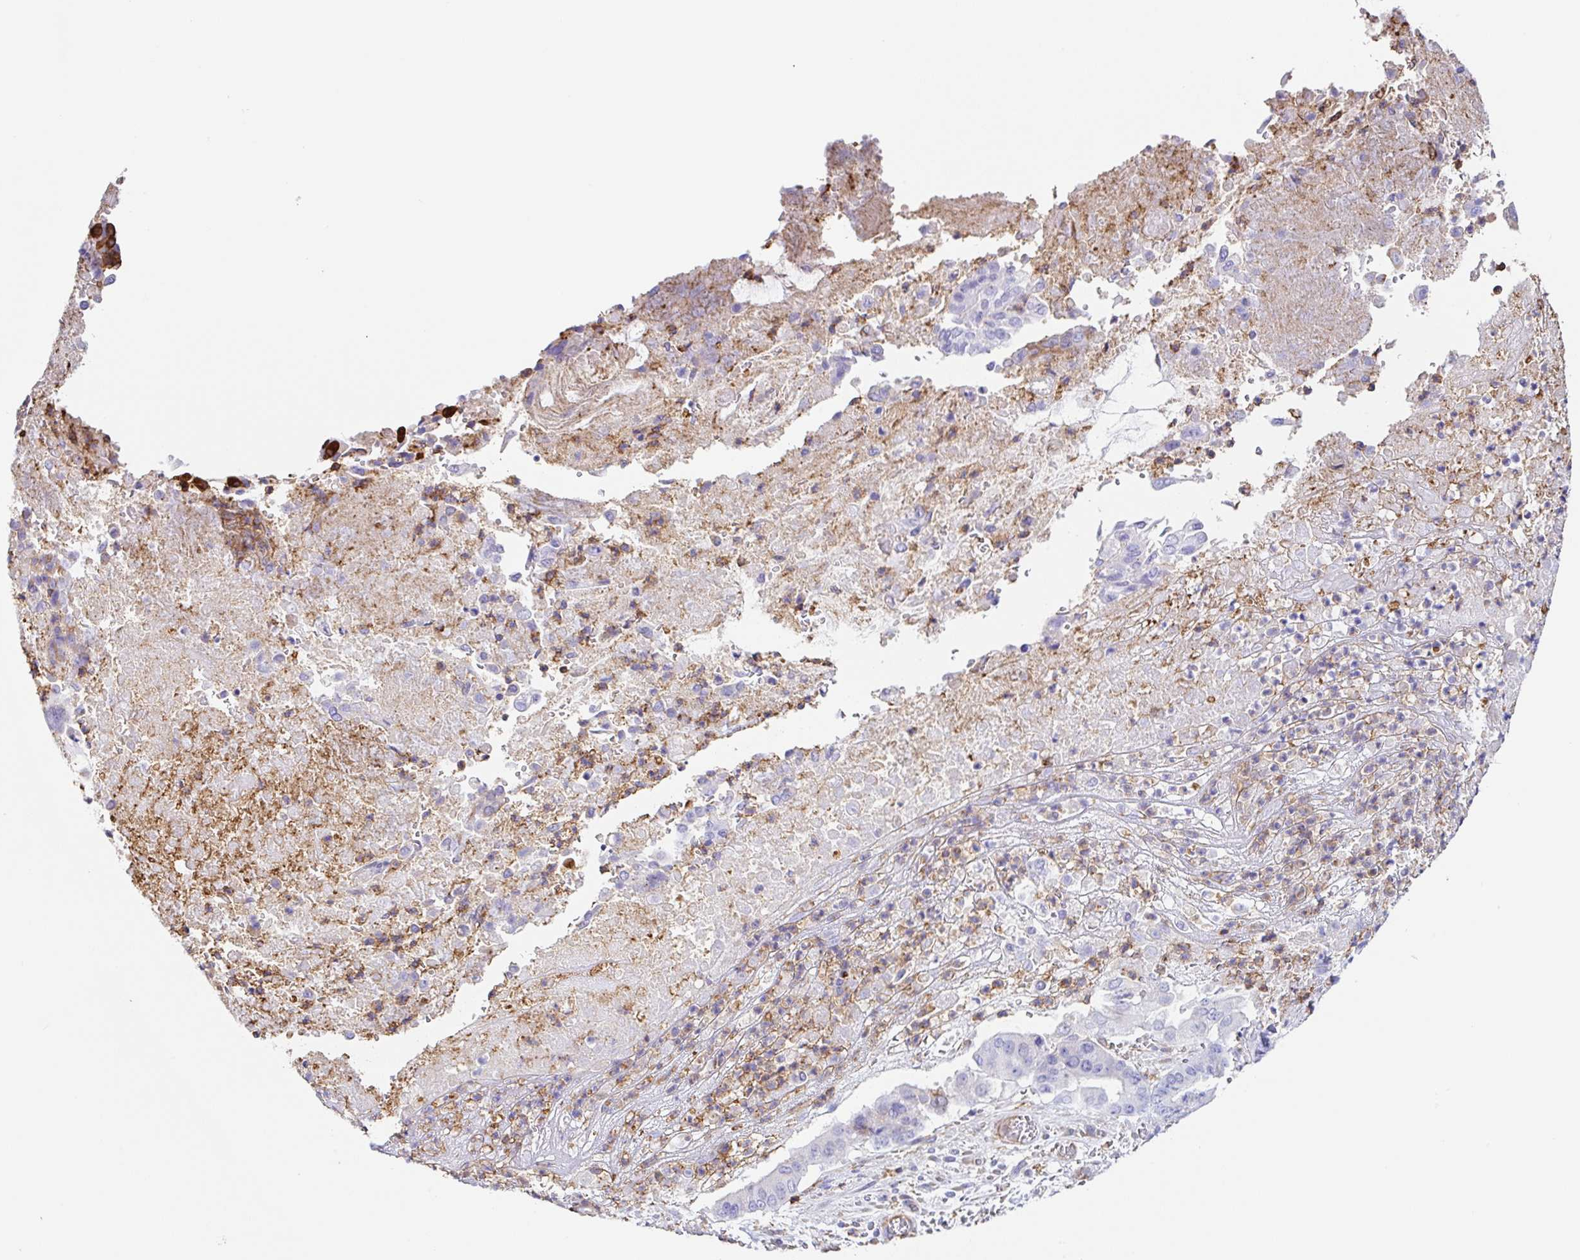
{"staining": {"intensity": "negative", "quantity": "none", "location": "none"}, "tissue": "pancreatic cancer", "cell_type": "Tumor cells", "image_type": "cancer", "snomed": [{"axis": "morphology", "description": "Adenocarcinoma, NOS"}, {"axis": "topography", "description": "Pancreas"}], "caption": "The immunohistochemistry photomicrograph has no significant positivity in tumor cells of pancreatic cancer (adenocarcinoma) tissue. (DAB immunohistochemistry (IHC), high magnification).", "gene": "MTTP", "patient": {"sex": "female", "age": 77}}